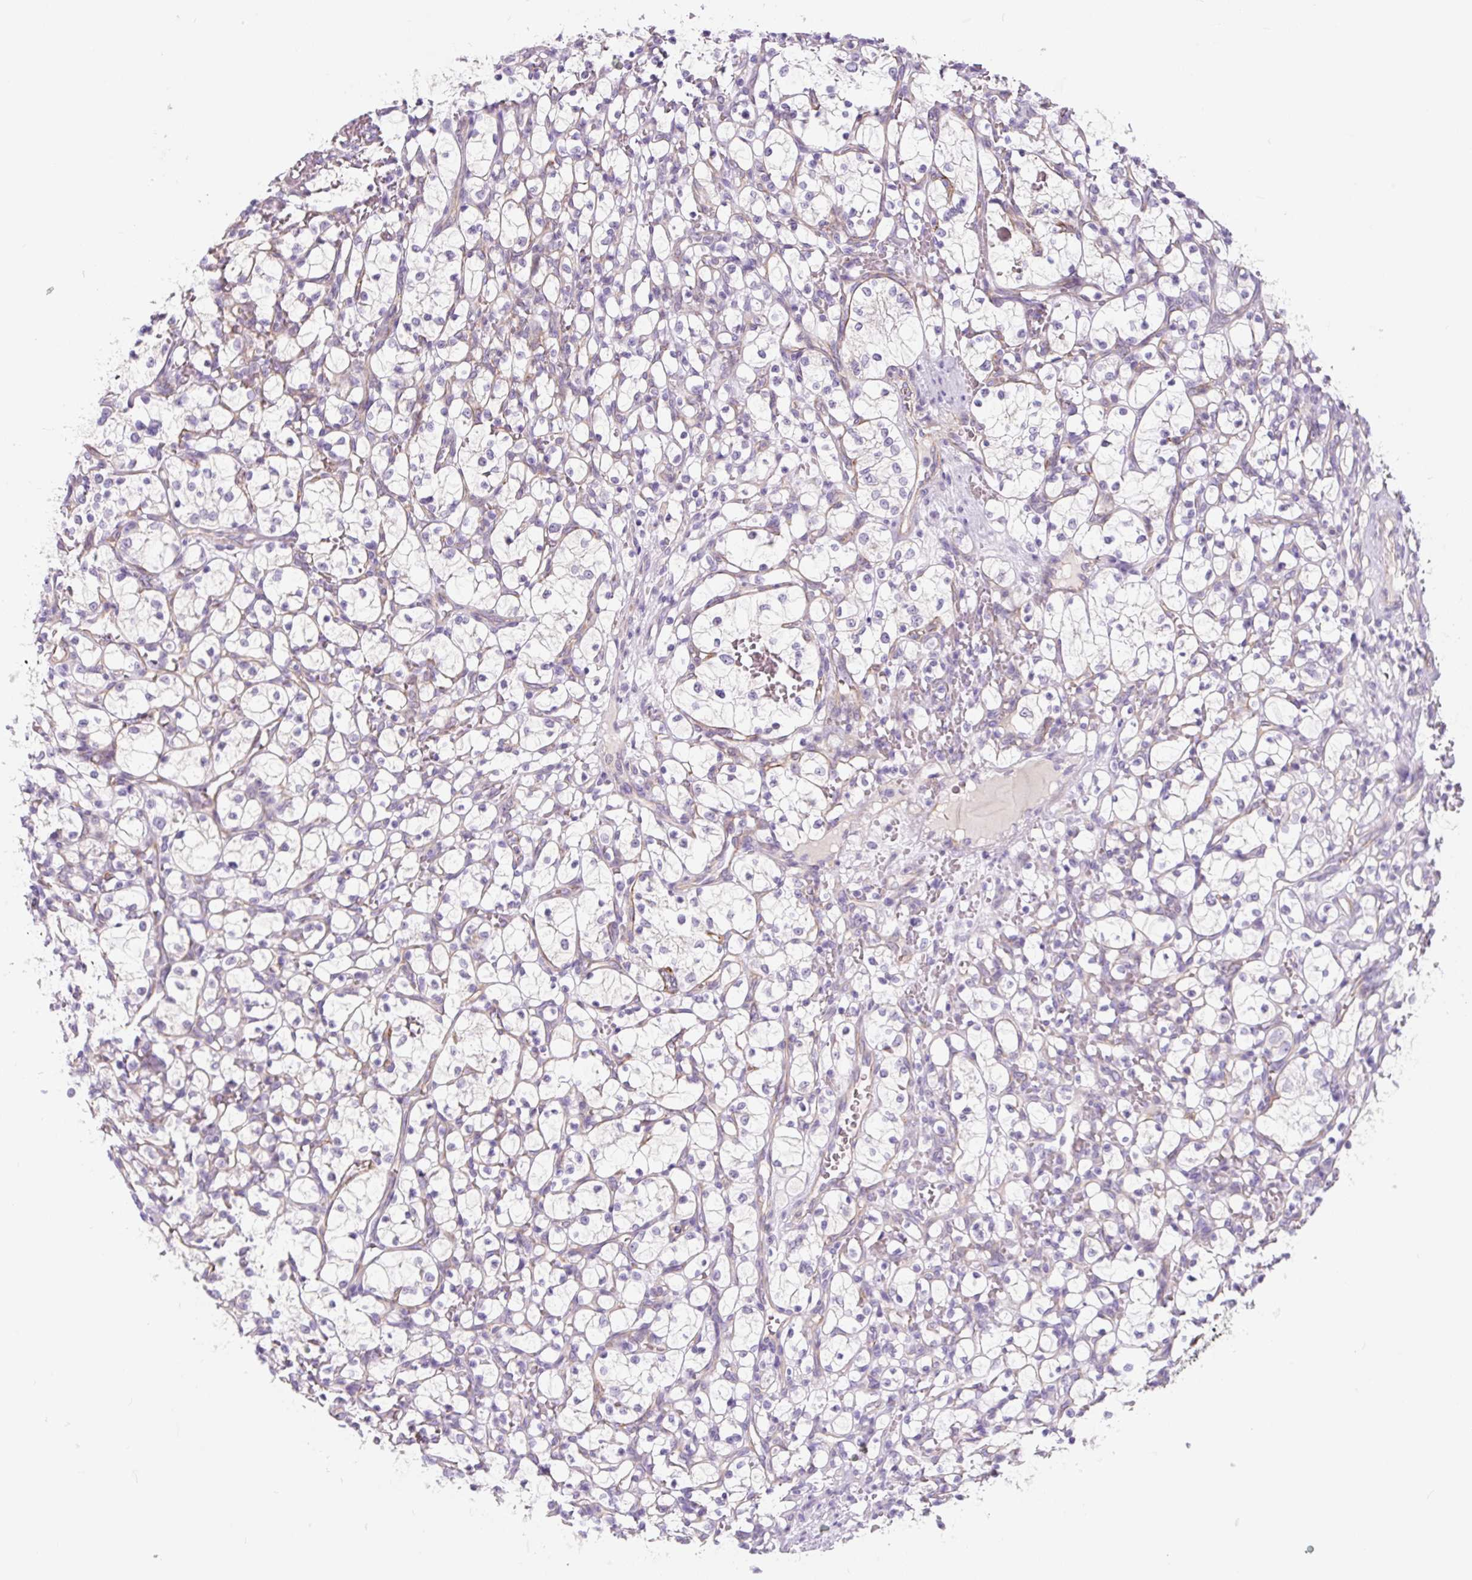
{"staining": {"intensity": "negative", "quantity": "none", "location": "none"}, "tissue": "renal cancer", "cell_type": "Tumor cells", "image_type": "cancer", "snomed": [{"axis": "morphology", "description": "Adenocarcinoma, NOS"}, {"axis": "topography", "description": "Kidney"}], "caption": "An image of renal cancer (adenocarcinoma) stained for a protein displays no brown staining in tumor cells.", "gene": "CCL25", "patient": {"sex": "female", "age": 69}}